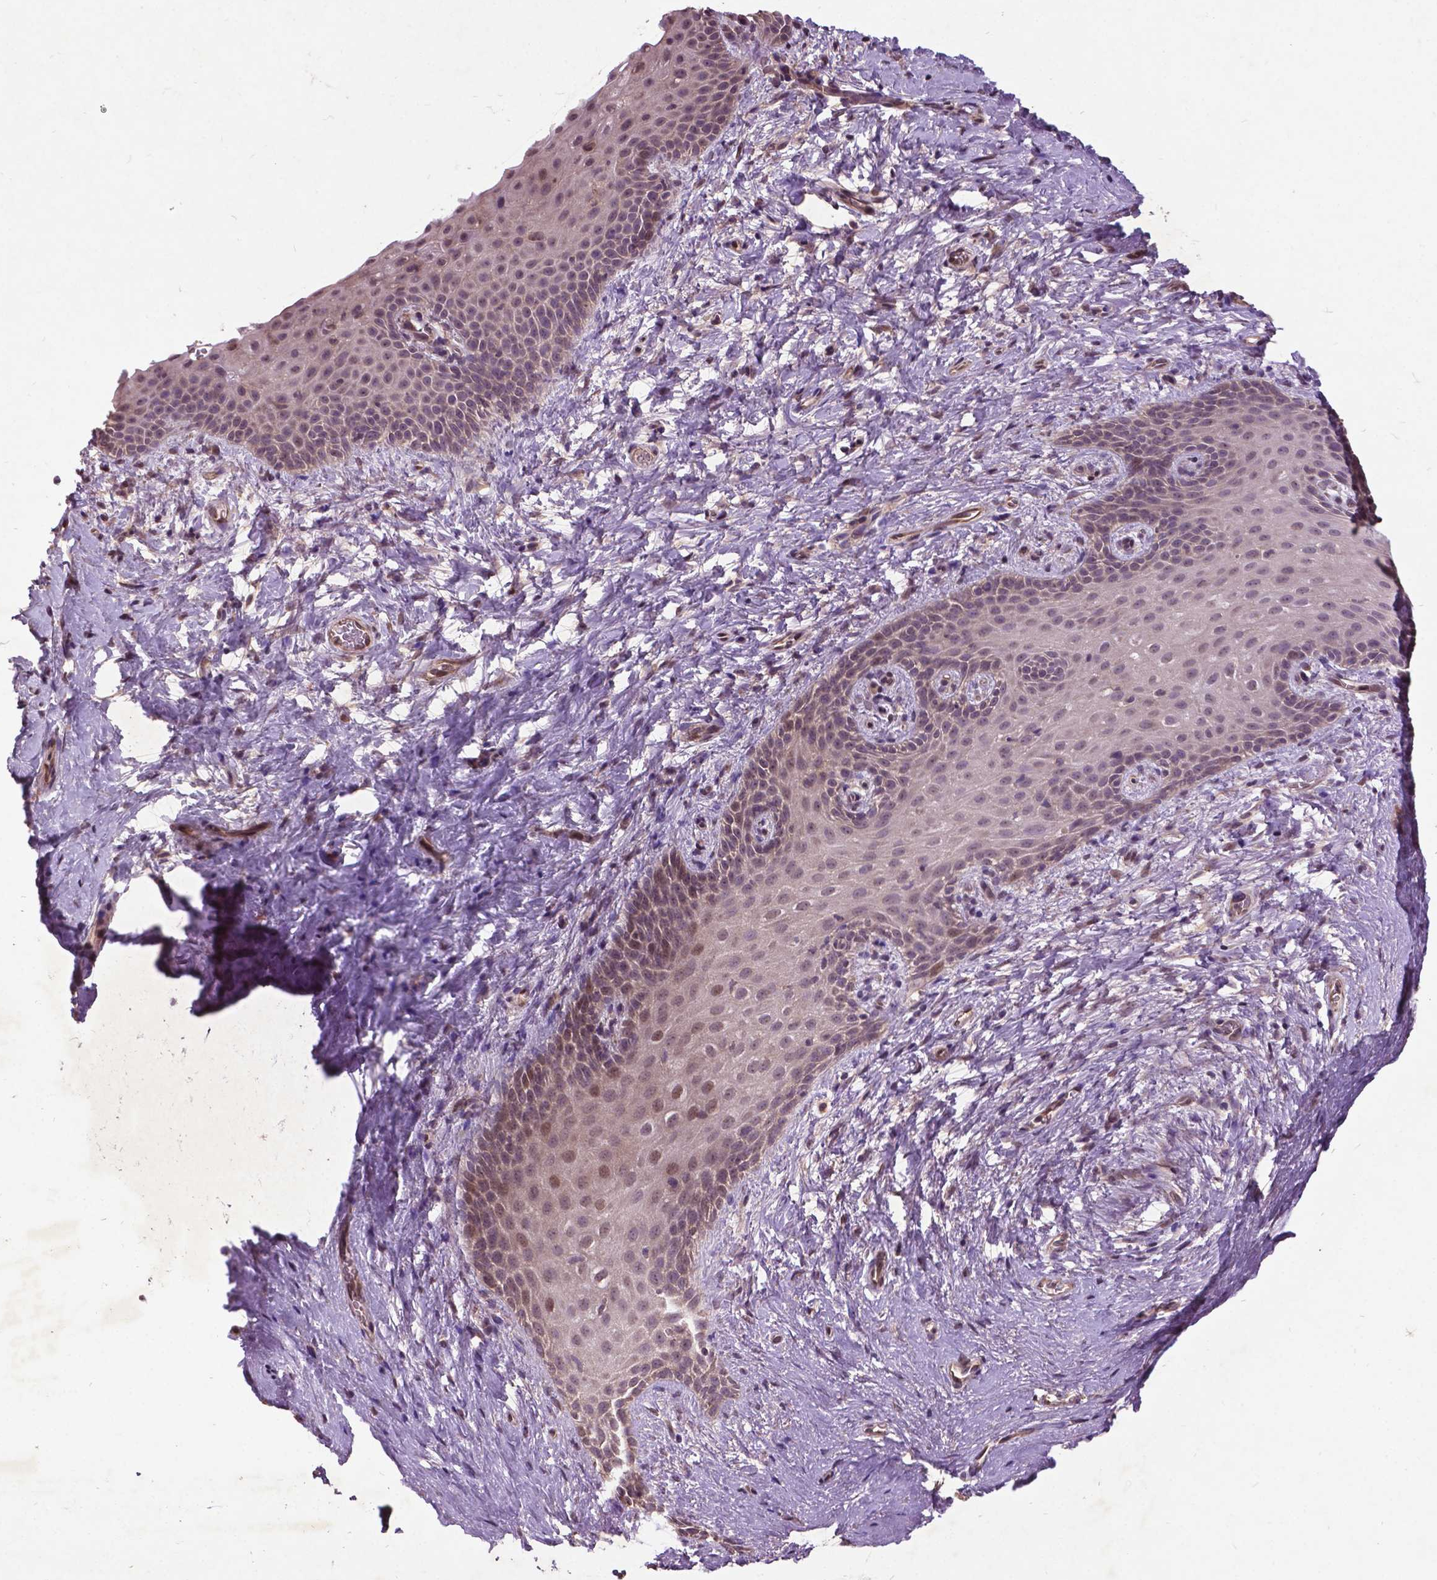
{"staining": {"intensity": "weak", "quantity": "<25%", "location": "nuclear"}, "tissue": "skin", "cell_type": "Epidermal cells", "image_type": "normal", "snomed": [{"axis": "morphology", "description": "Normal tissue, NOS"}, {"axis": "topography", "description": "Anal"}], "caption": "Human skin stained for a protein using immunohistochemistry (IHC) shows no staining in epidermal cells.", "gene": "AP1S3", "patient": {"sex": "female", "age": 46}}